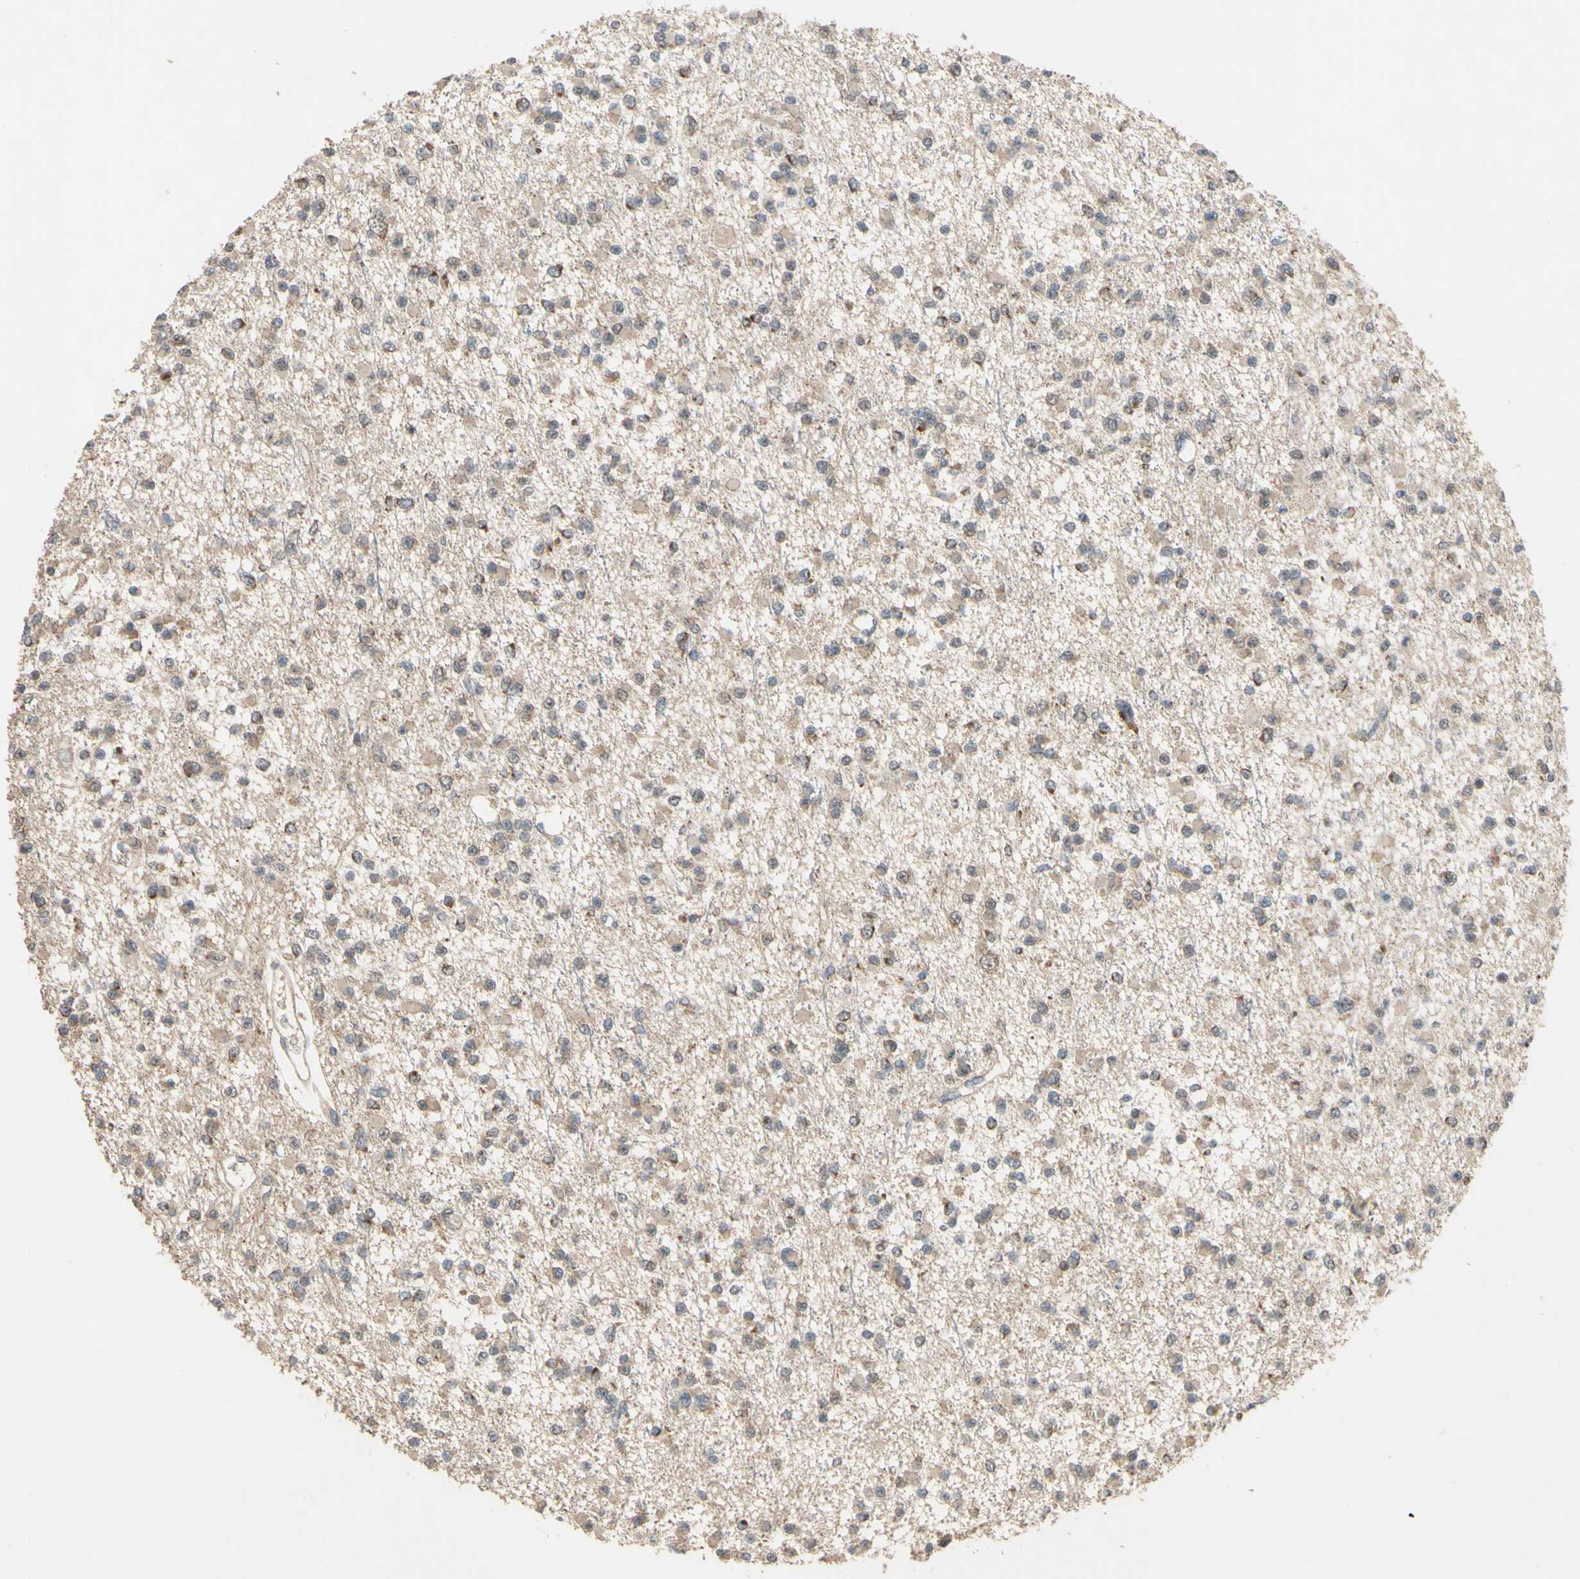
{"staining": {"intensity": "weak", "quantity": ">75%", "location": "cytoplasmic/membranous"}, "tissue": "glioma", "cell_type": "Tumor cells", "image_type": "cancer", "snomed": [{"axis": "morphology", "description": "Glioma, malignant, Low grade"}, {"axis": "topography", "description": "Brain"}], "caption": "The immunohistochemical stain labels weak cytoplasmic/membranous staining in tumor cells of malignant low-grade glioma tissue.", "gene": "CD164", "patient": {"sex": "female", "age": 22}}